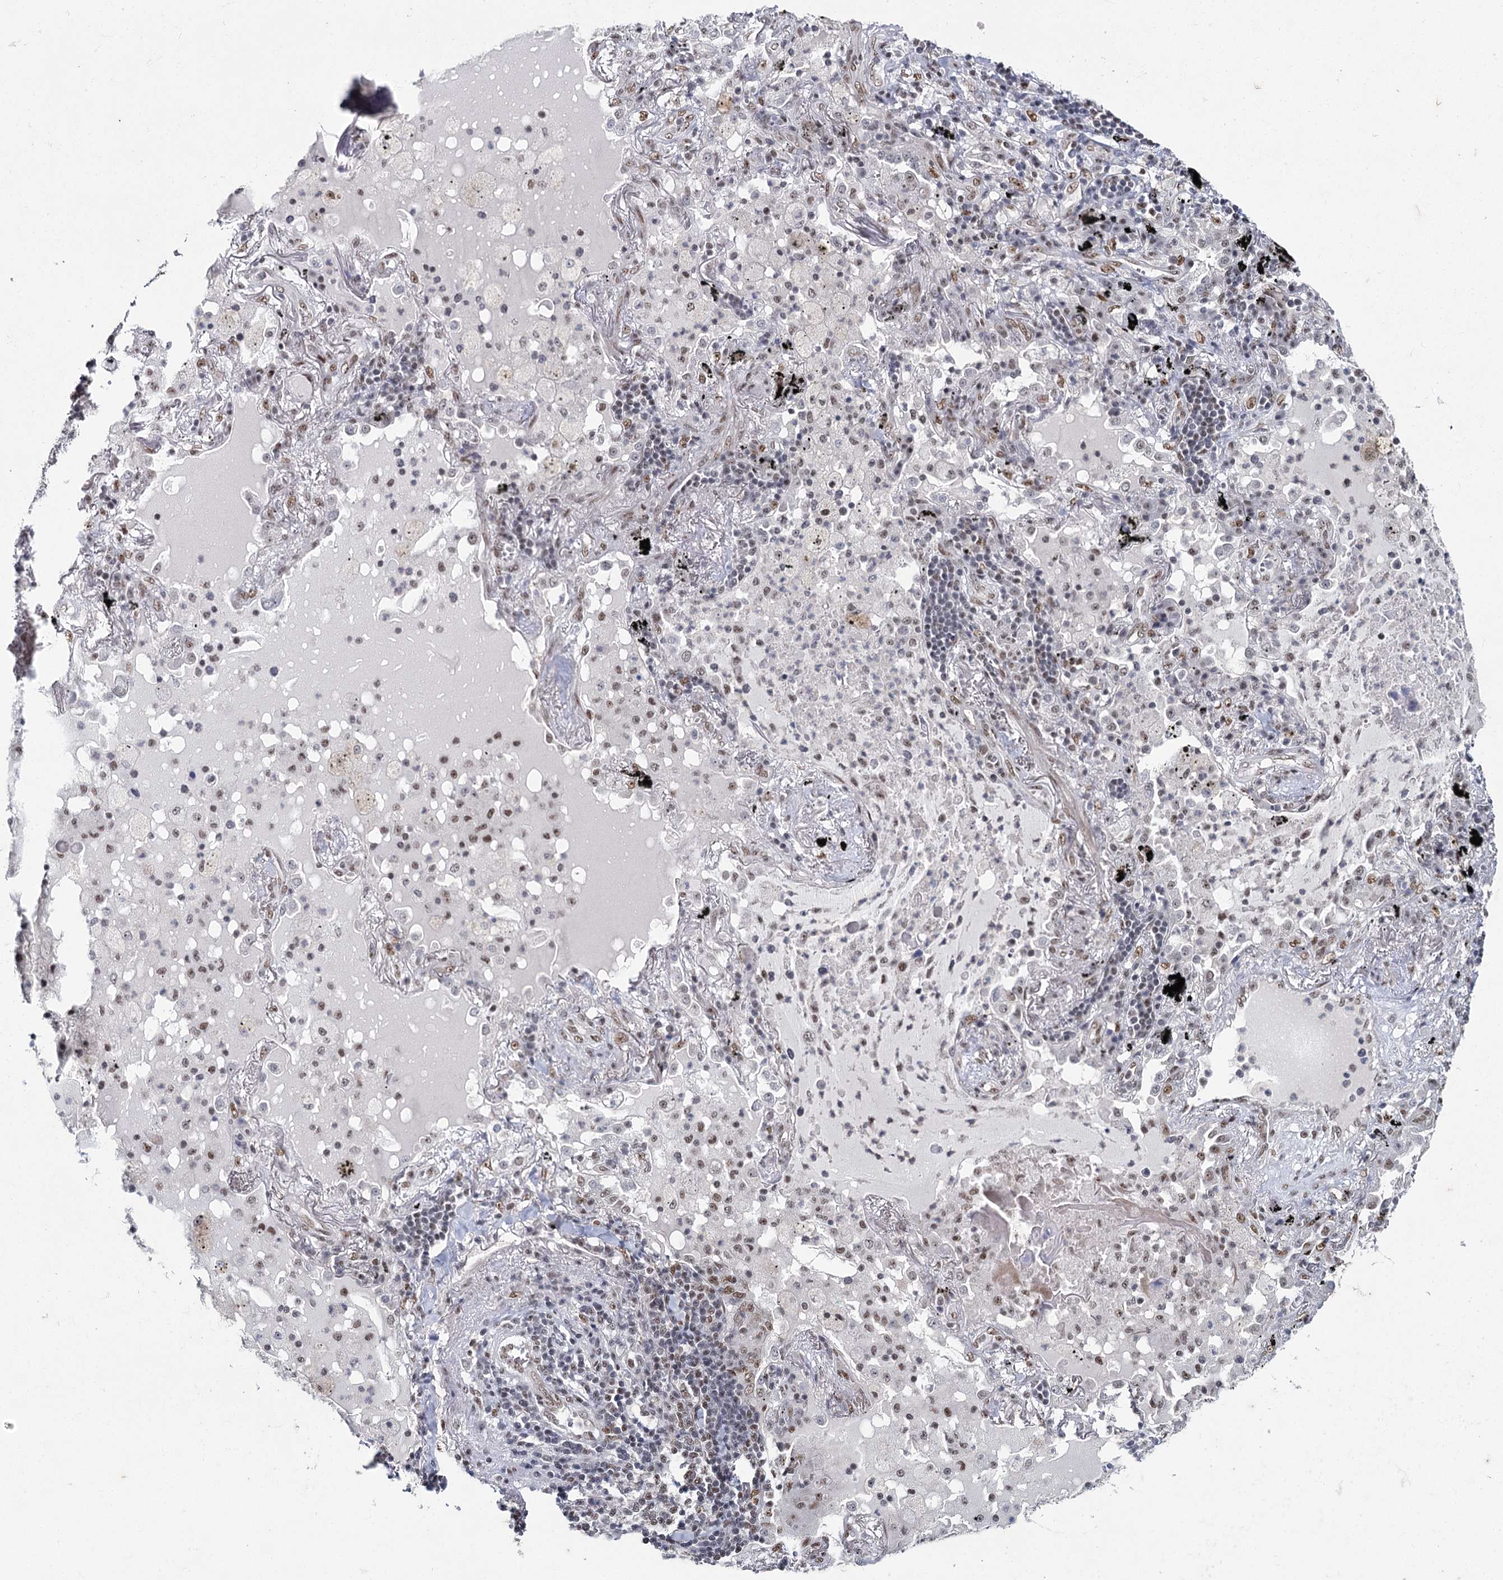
{"staining": {"intensity": "strong", "quantity": ">75%", "location": "nuclear"}, "tissue": "lung cancer", "cell_type": "Tumor cells", "image_type": "cancer", "snomed": [{"axis": "morphology", "description": "Squamous cell carcinoma, NOS"}, {"axis": "topography", "description": "Lung"}], "caption": "Strong nuclear staining for a protein is appreciated in about >75% of tumor cells of lung cancer using IHC.", "gene": "SCAF8", "patient": {"sex": "female", "age": 63}}